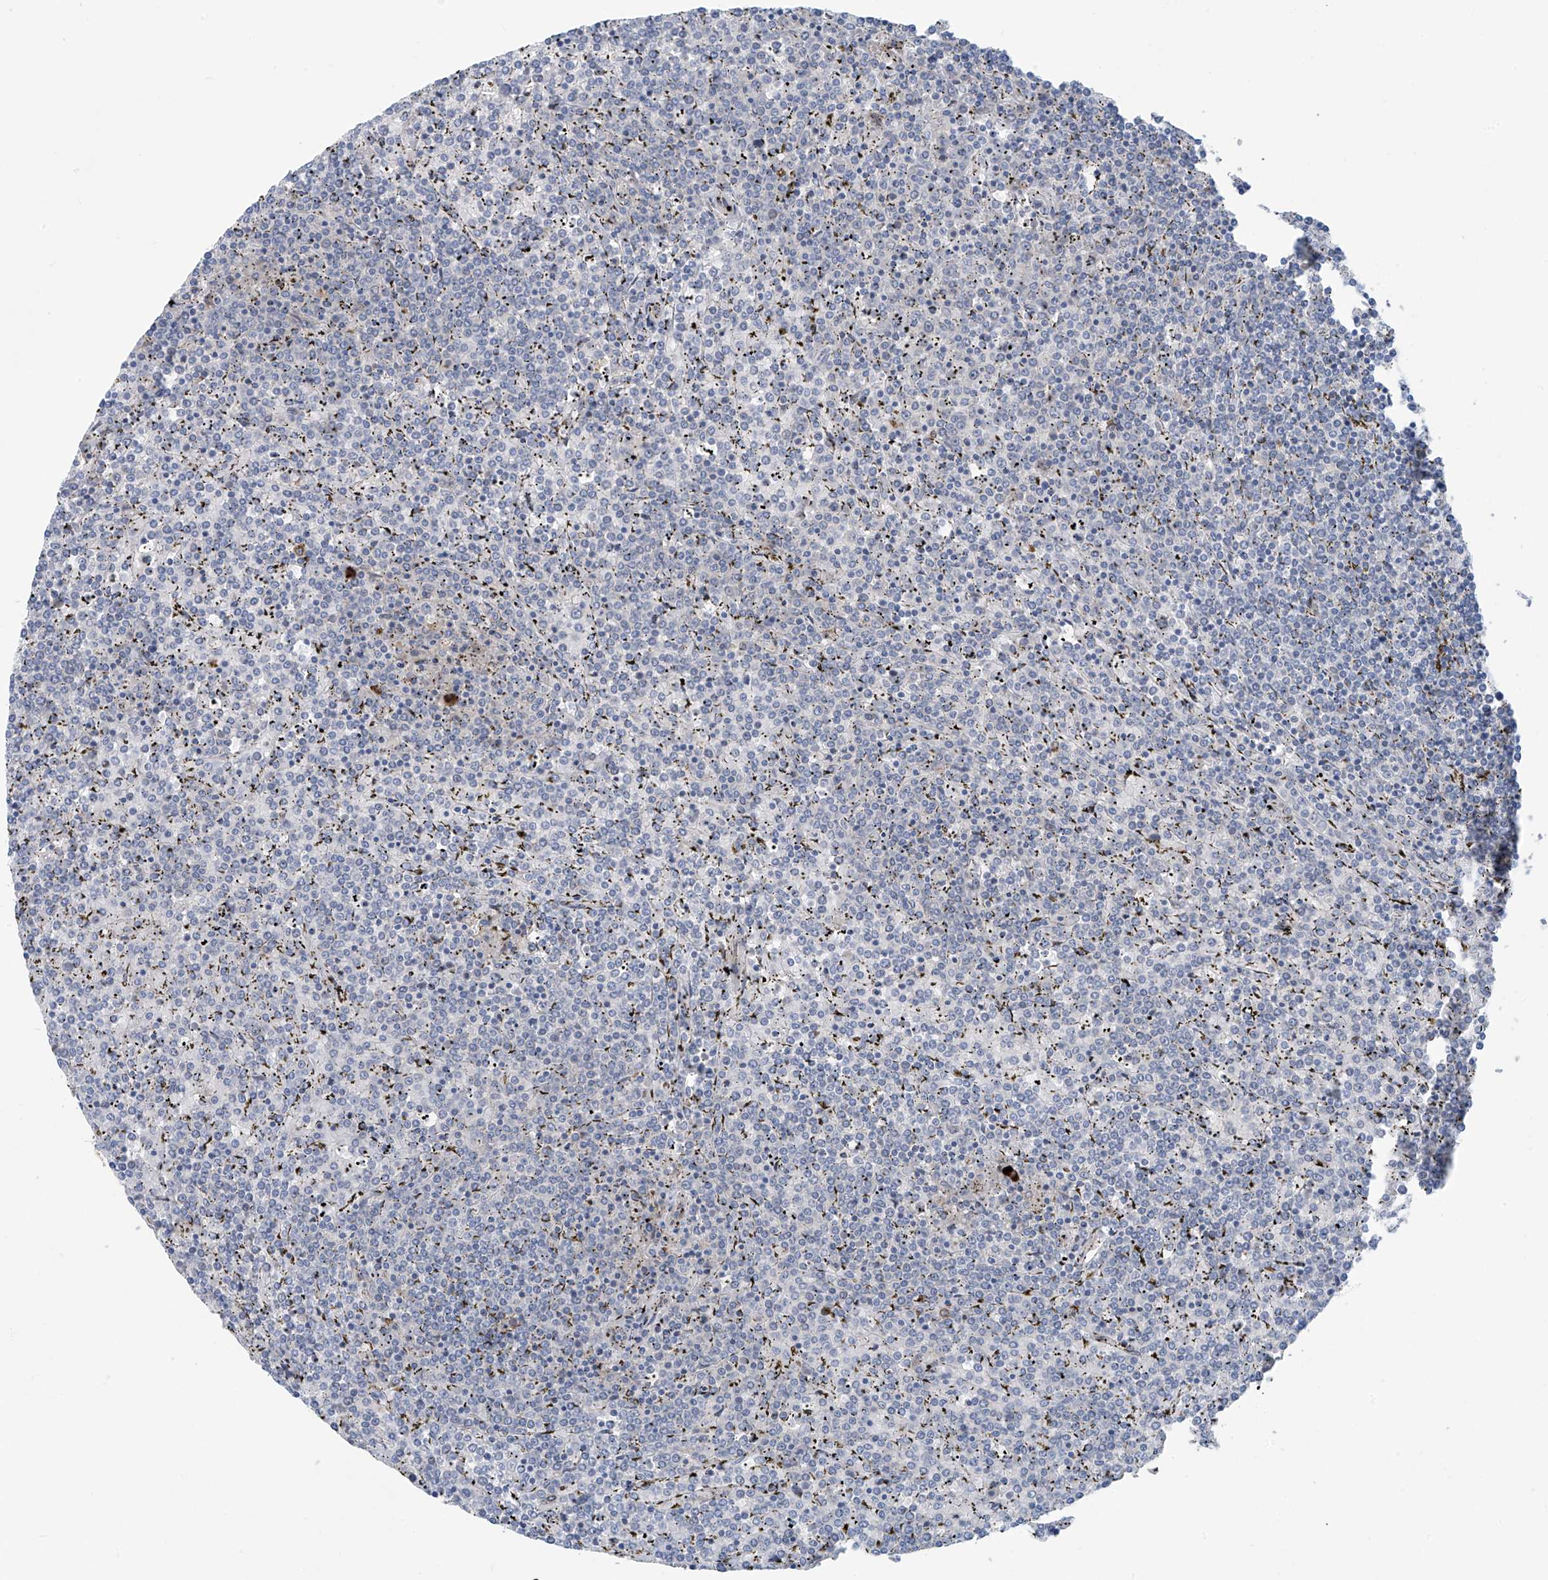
{"staining": {"intensity": "negative", "quantity": "none", "location": "none"}, "tissue": "lymphoma", "cell_type": "Tumor cells", "image_type": "cancer", "snomed": [{"axis": "morphology", "description": "Malignant lymphoma, non-Hodgkin's type, Low grade"}, {"axis": "topography", "description": "Spleen"}], "caption": "Tumor cells are negative for protein expression in human lymphoma. (DAB IHC visualized using brightfield microscopy, high magnification).", "gene": "ZNF793", "patient": {"sex": "female", "age": 19}}